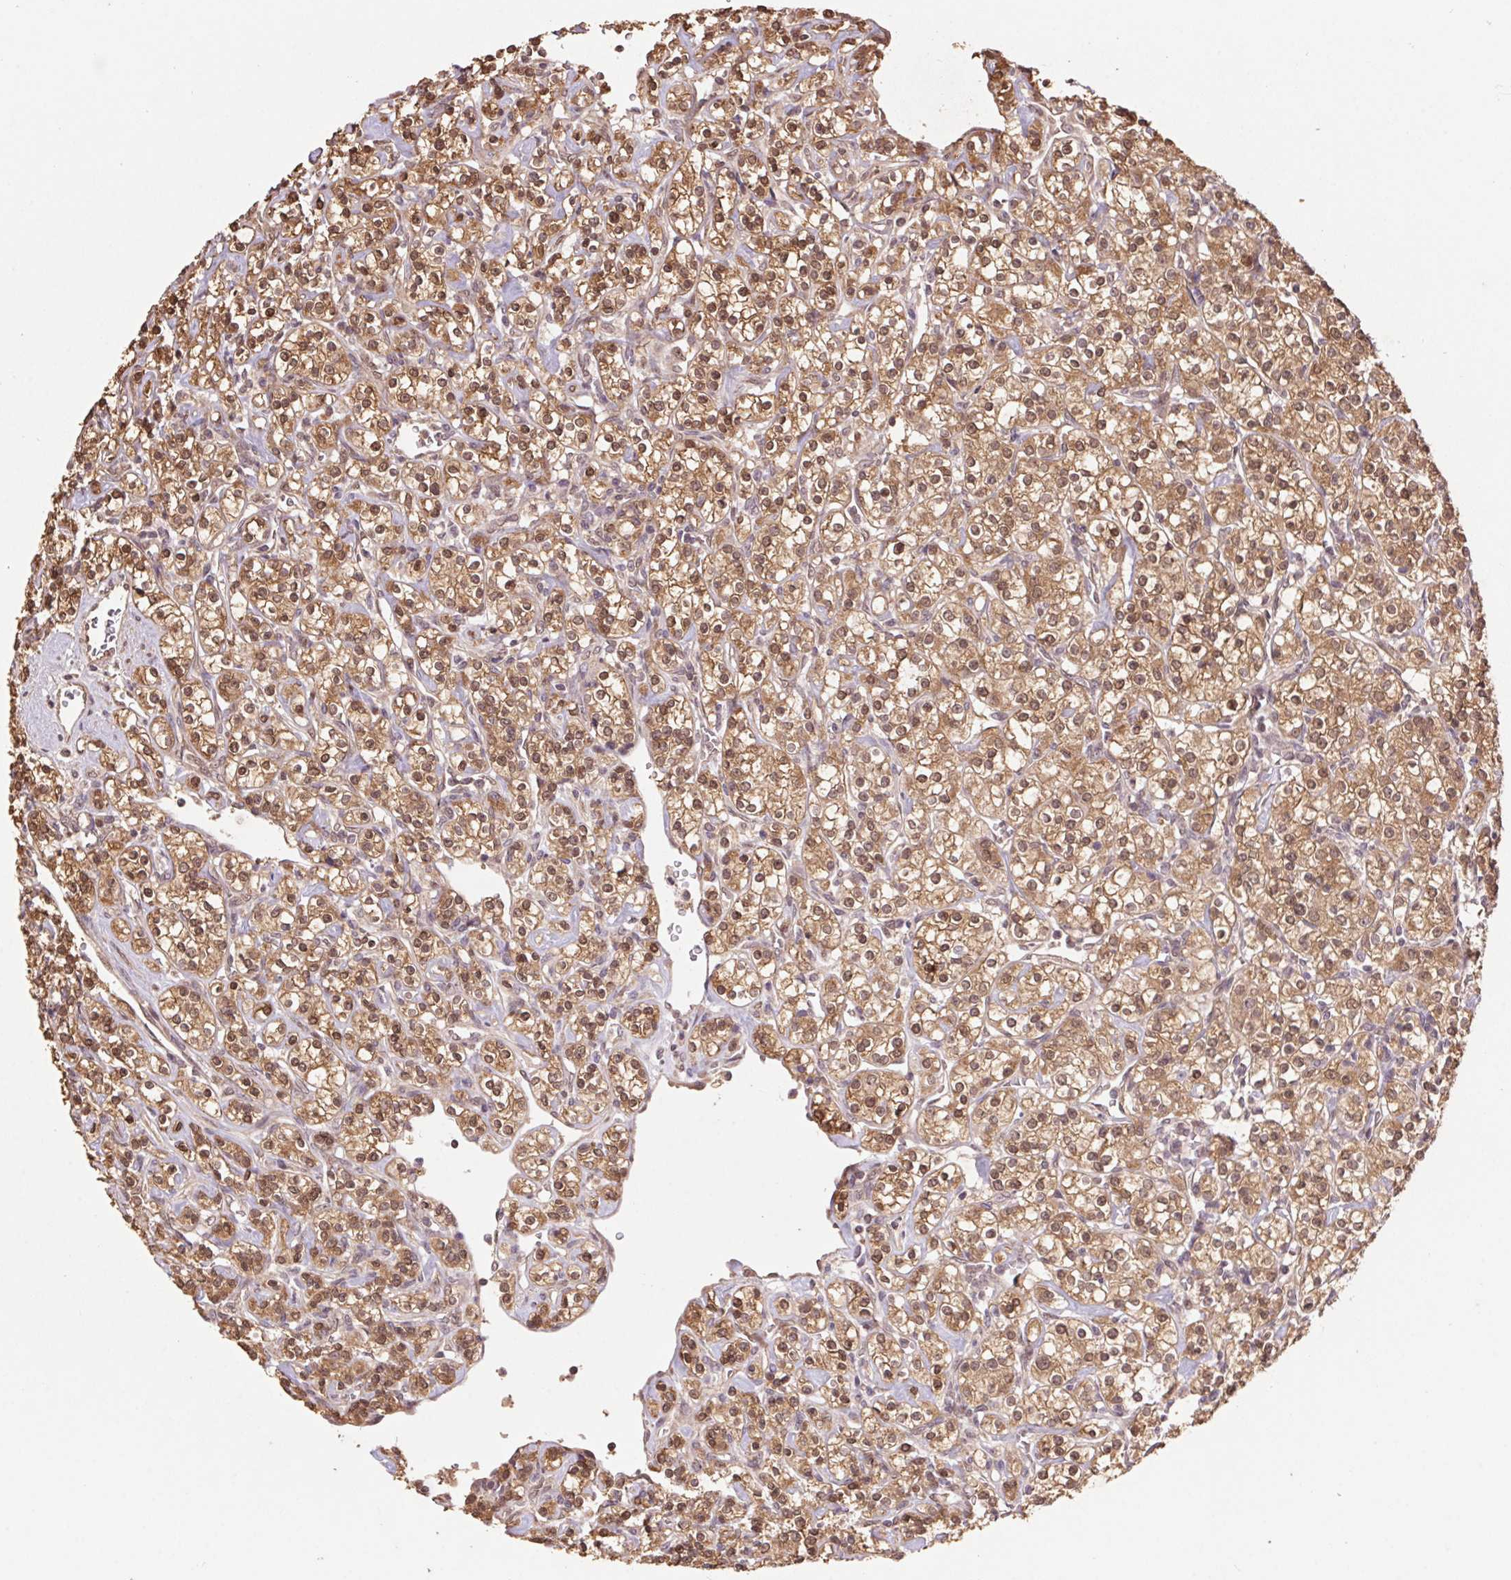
{"staining": {"intensity": "moderate", "quantity": ">75%", "location": "cytoplasmic/membranous,nuclear"}, "tissue": "renal cancer", "cell_type": "Tumor cells", "image_type": "cancer", "snomed": [{"axis": "morphology", "description": "Adenocarcinoma, NOS"}, {"axis": "topography", "description": "Kidney"}], "caption": "Tumor cells reveal moderate cytoplasmic/membranous and nuclear expression in approximately >75% of cells in adenocarcinoma (renal).", "gene": "CUTA", "patient": {"sex": "male", "age": 77}}